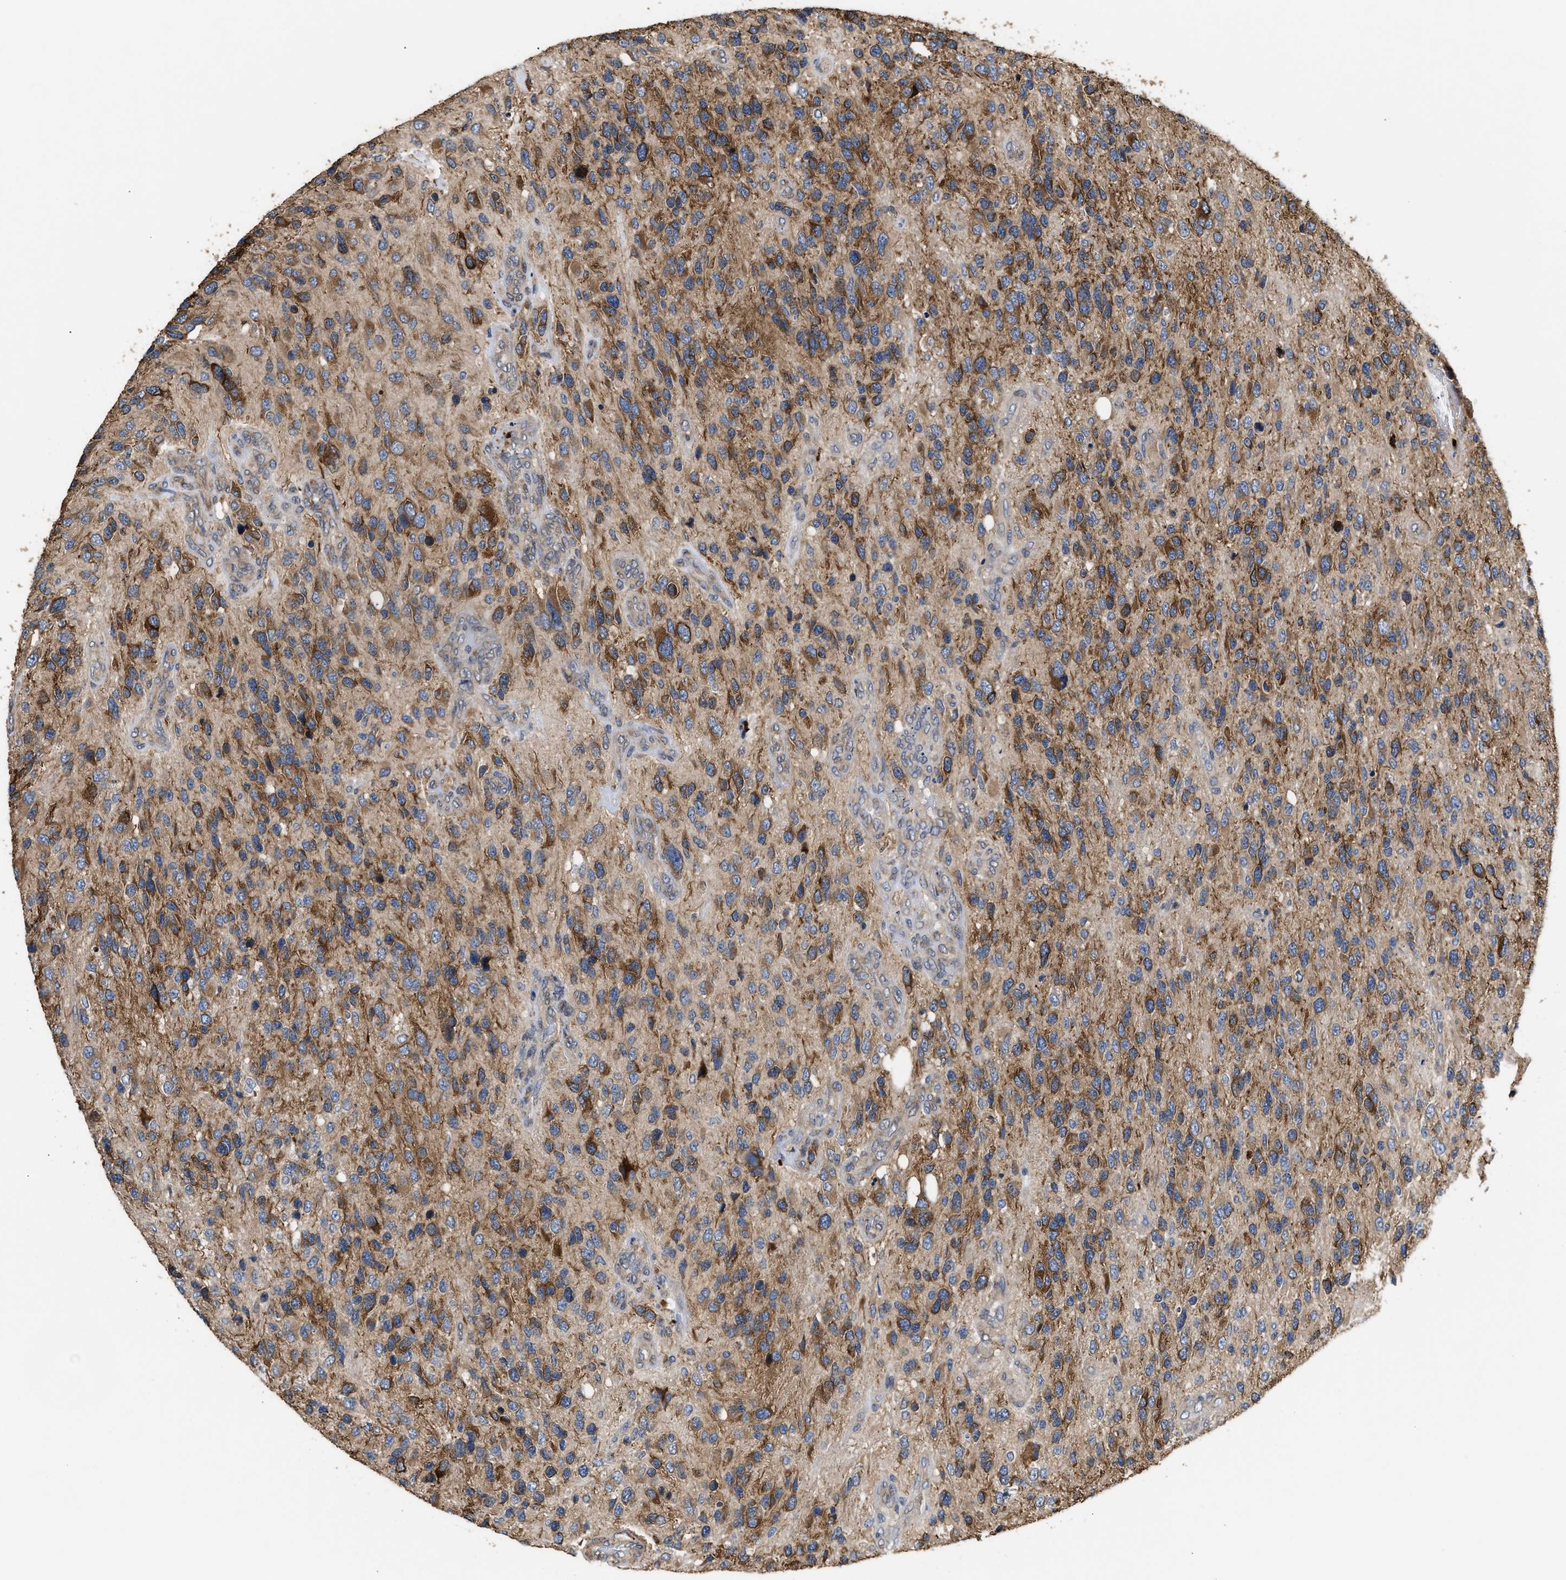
{"staining": {"intensity": "strong", "quantity": "25%-75%", "location": "cytoplasmic/membranous"}, "tissue": "glioma", "cell_type": "Tumor cells", "image_type": "cancer", "snomed": [{"axis": "morphology", "description": "Glioma, malignant, High grade"}, {"axis": "topography", "description": "Brain"}], "caption": "A photomicrograph of human glioma stained for a protein shows strong cytoplasmic/membranous brown staining in tumor cells.", "gene": "GOSR1", "patient": {"sex": "female", "age": 58}}